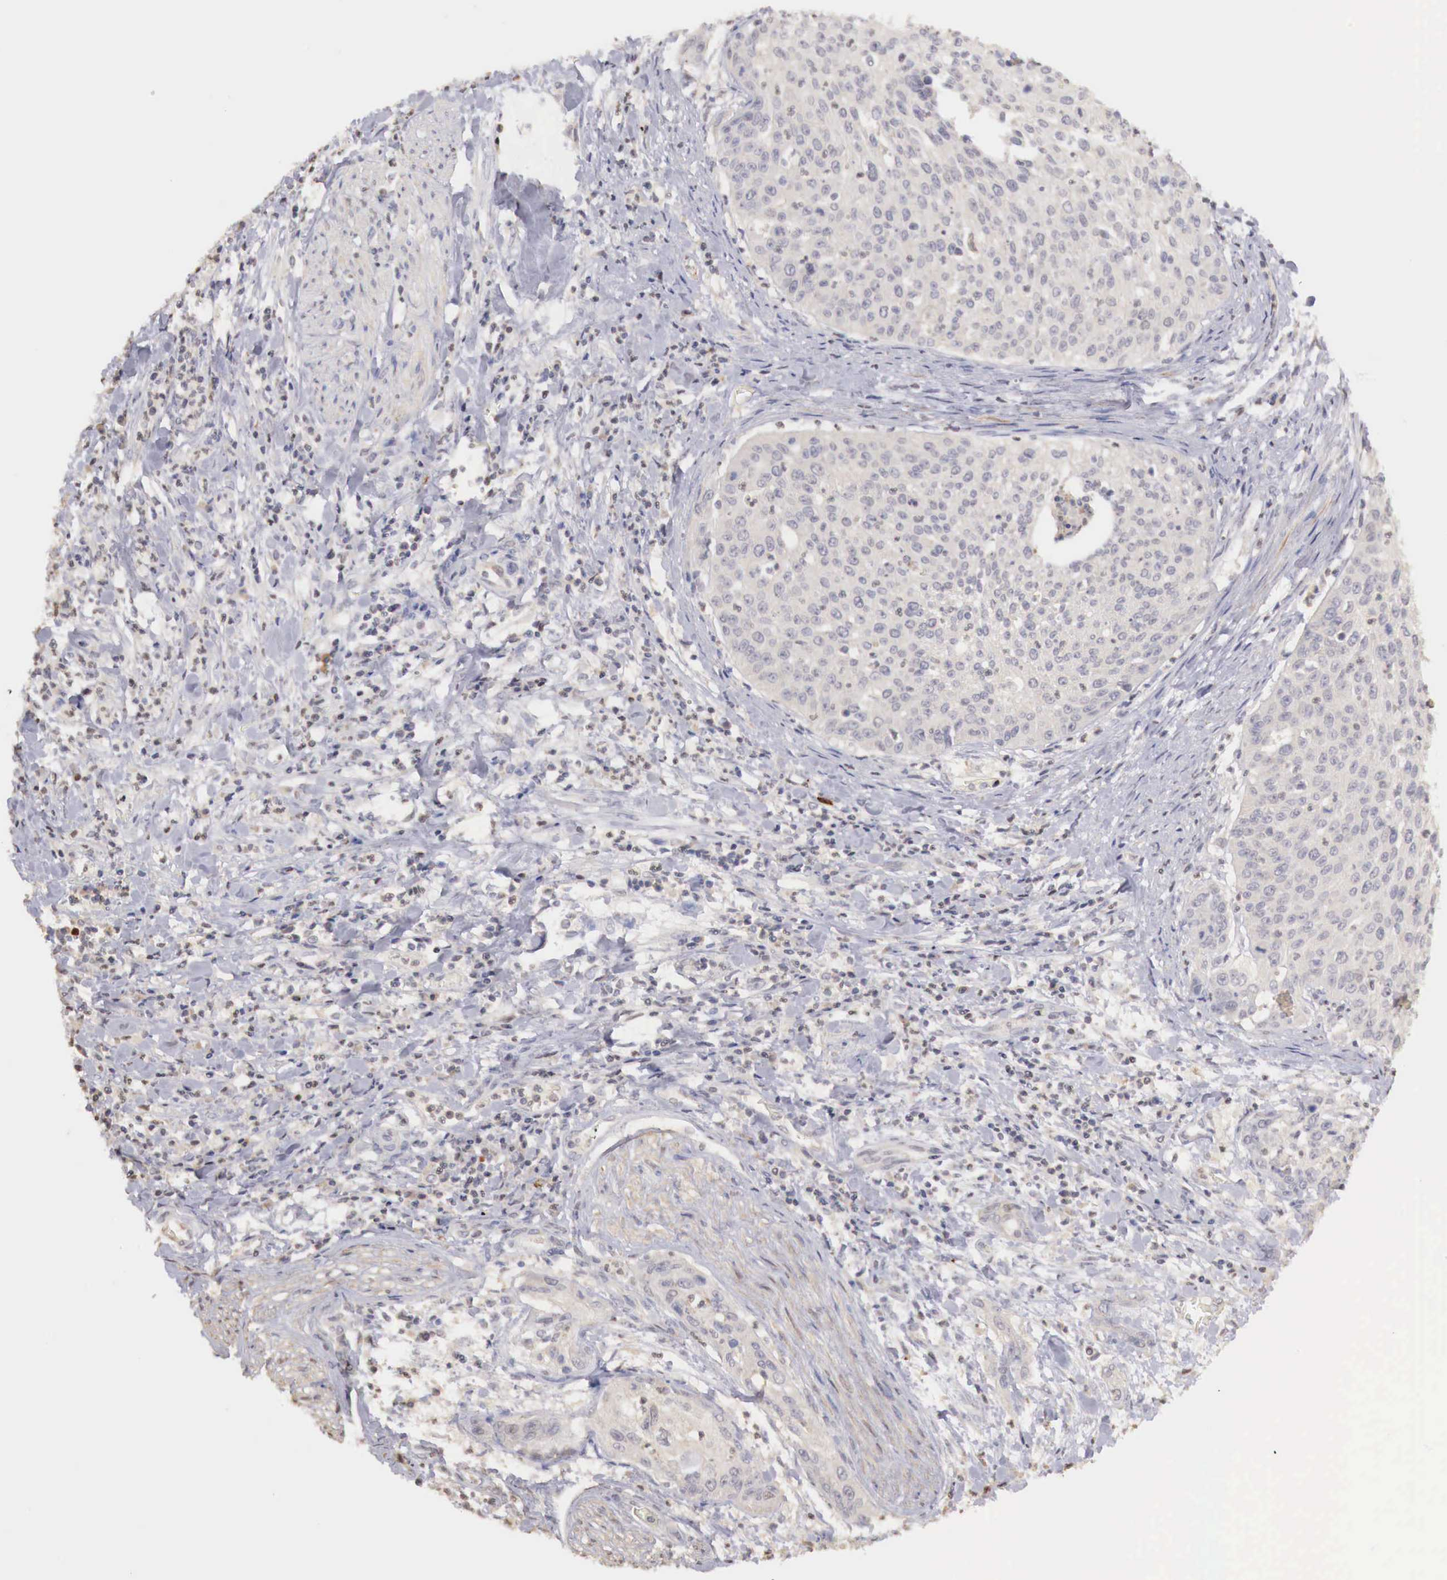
{"staining": {"intensity": "negative", "quantity": "none", "location": "none"}, "tissue": "cervical cancer", "cell_type": "Tumor cells", "image_type": "cancer", "snomed": [{"axis": "morphology", "description": "Squamous cell carcinoma, NOS"}, {"axis": "topography", "description": "Cervix"}], "caption": "Immunohistochemical staining of human squamous cell carcinoma (cervical) shows no significant positivity in tumor cells.", "gene": "TBC1D9", "patient": {"sex": "female", "age": 41}}